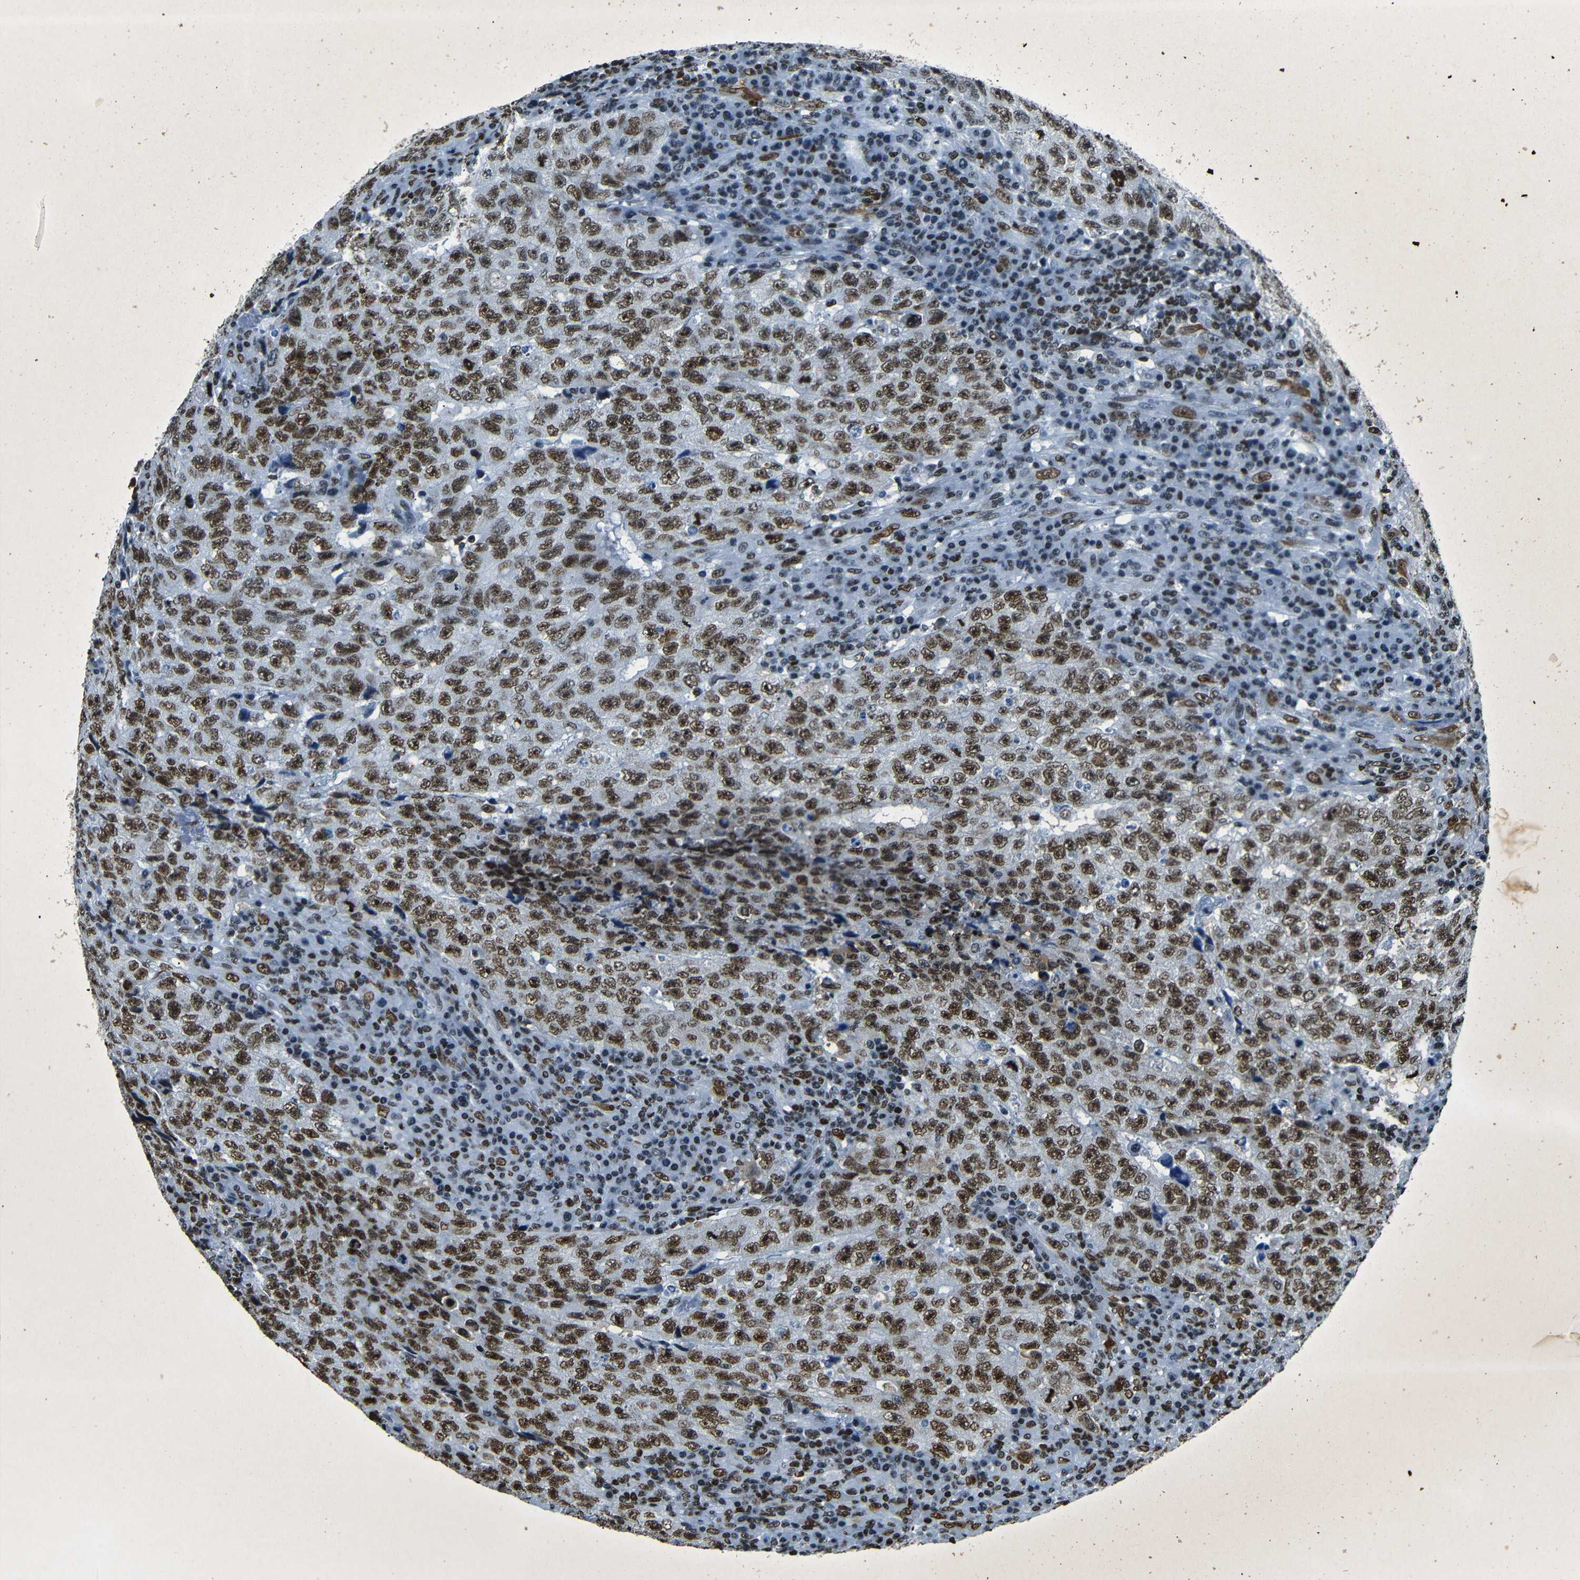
{"staining": {"intensity": "strong", "quantity": ">75%", "location": "nuclear"}, "tissue": "testis cancer", "cell_type": "Tumor cells", "image_type": "cancer", "snomed": [{"axis": "morphology", "description": "Necrosis, NOS"}, {"axis": "morphology", "description": "Carcinoma, Embryonal, NOS"}, {"axis": "topography", "description": "Testis"}], "caption": "An IHC image of neoplastic tissue is shown. Protein staining in brown highlights strong nuclear positivity in embryonal carcinoma (testis) within tumor cells.", "gene": "HMGN1", "patient": {"sex": "male", "age": 19}}